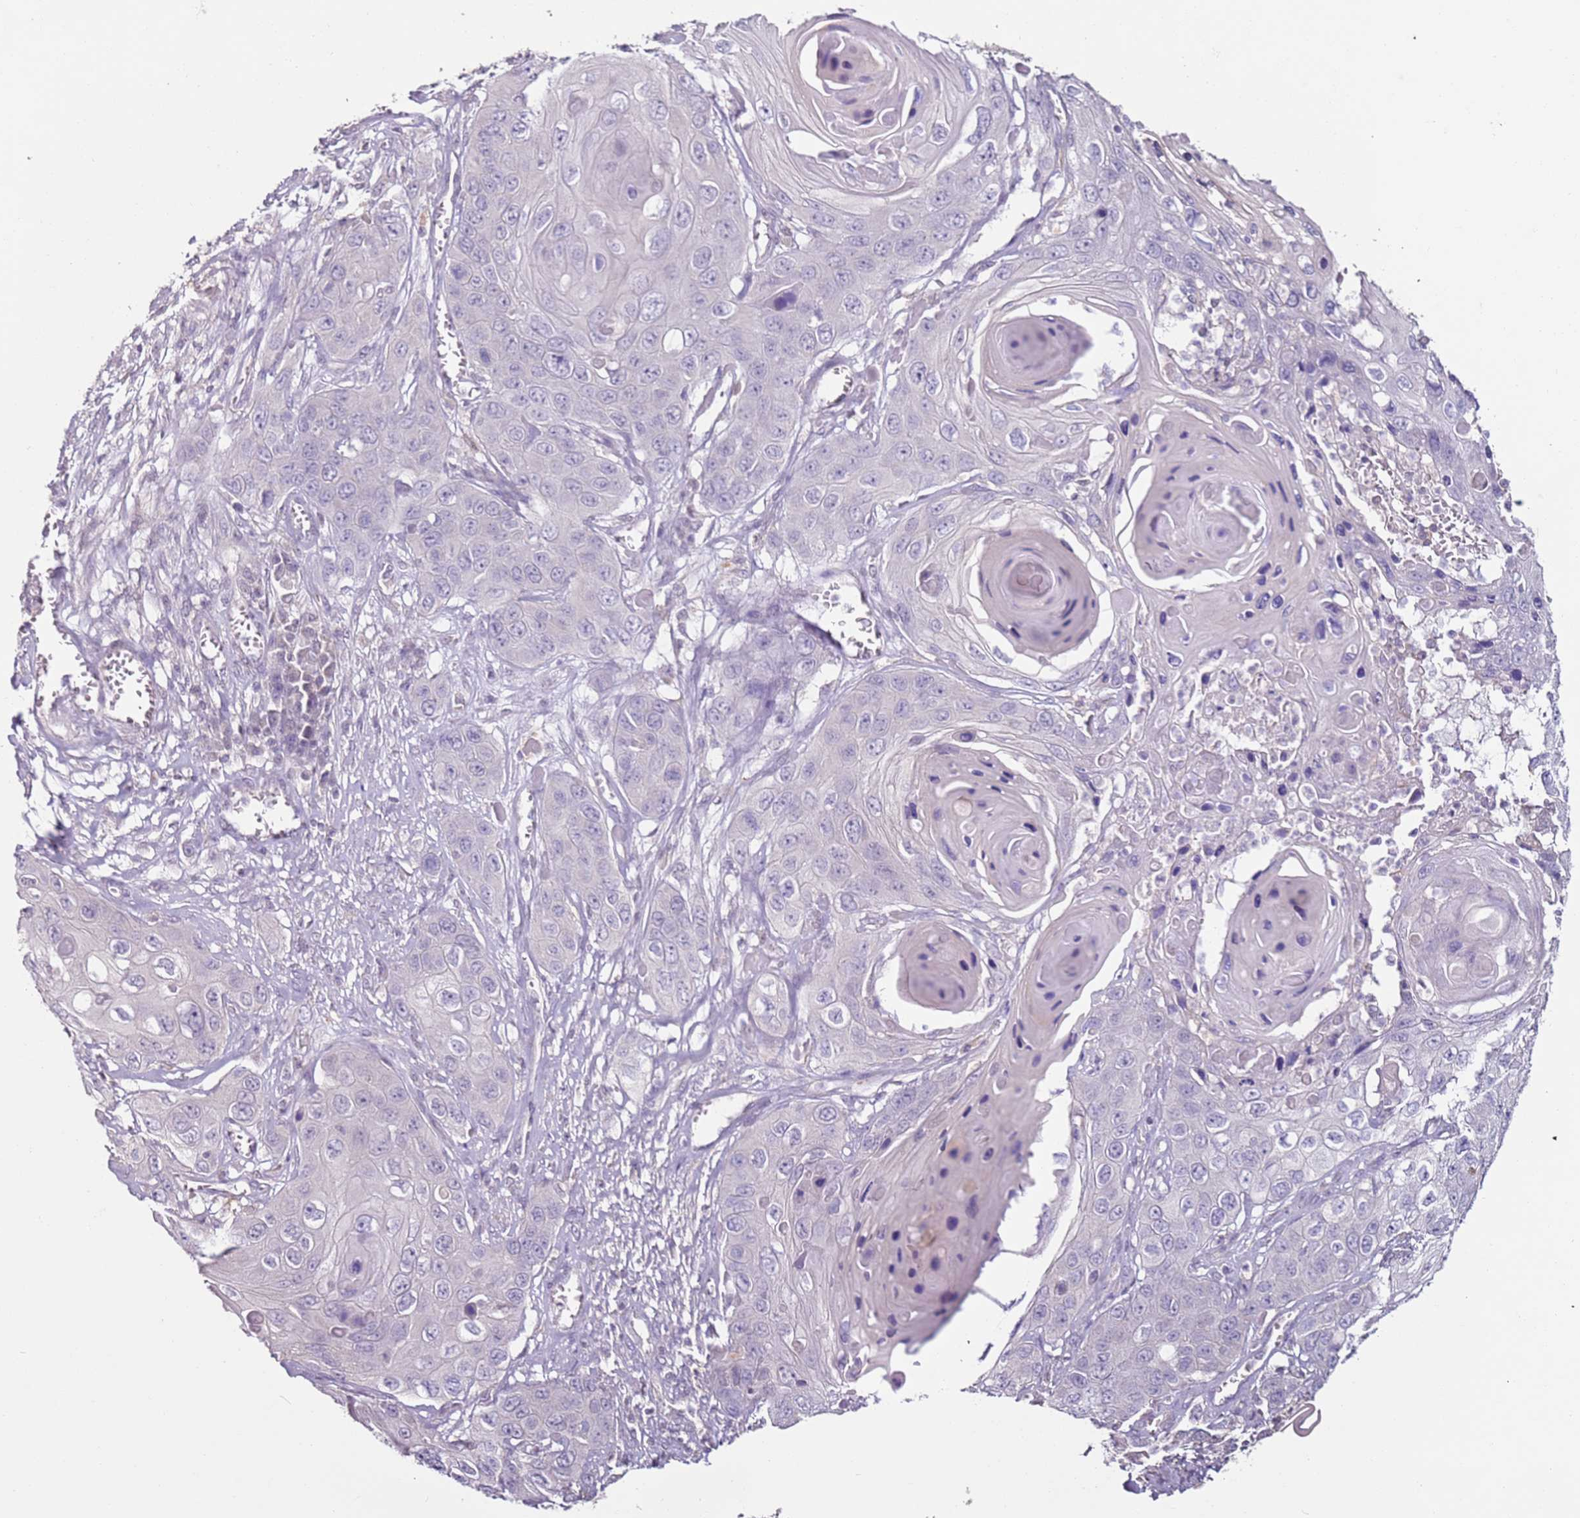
{"staining": {"intensity": "negative", "quantity": "none", "location": "none"}, "tissue": "skin cancer", "cell_type": "Tumor cells", "image_type": "cancer", "snomed": [{"axis": "morphology", "description": "Squamous cell carcinoma, NOS"}, {"axis": "topography", "description": "Skin"}], "caption": "An image of skin squamous cell carcinoma stained for a protein reveals no brown staining in tumor cells.", "gene": "MDH1", "patient": {"sex": "male", "age": 55}}